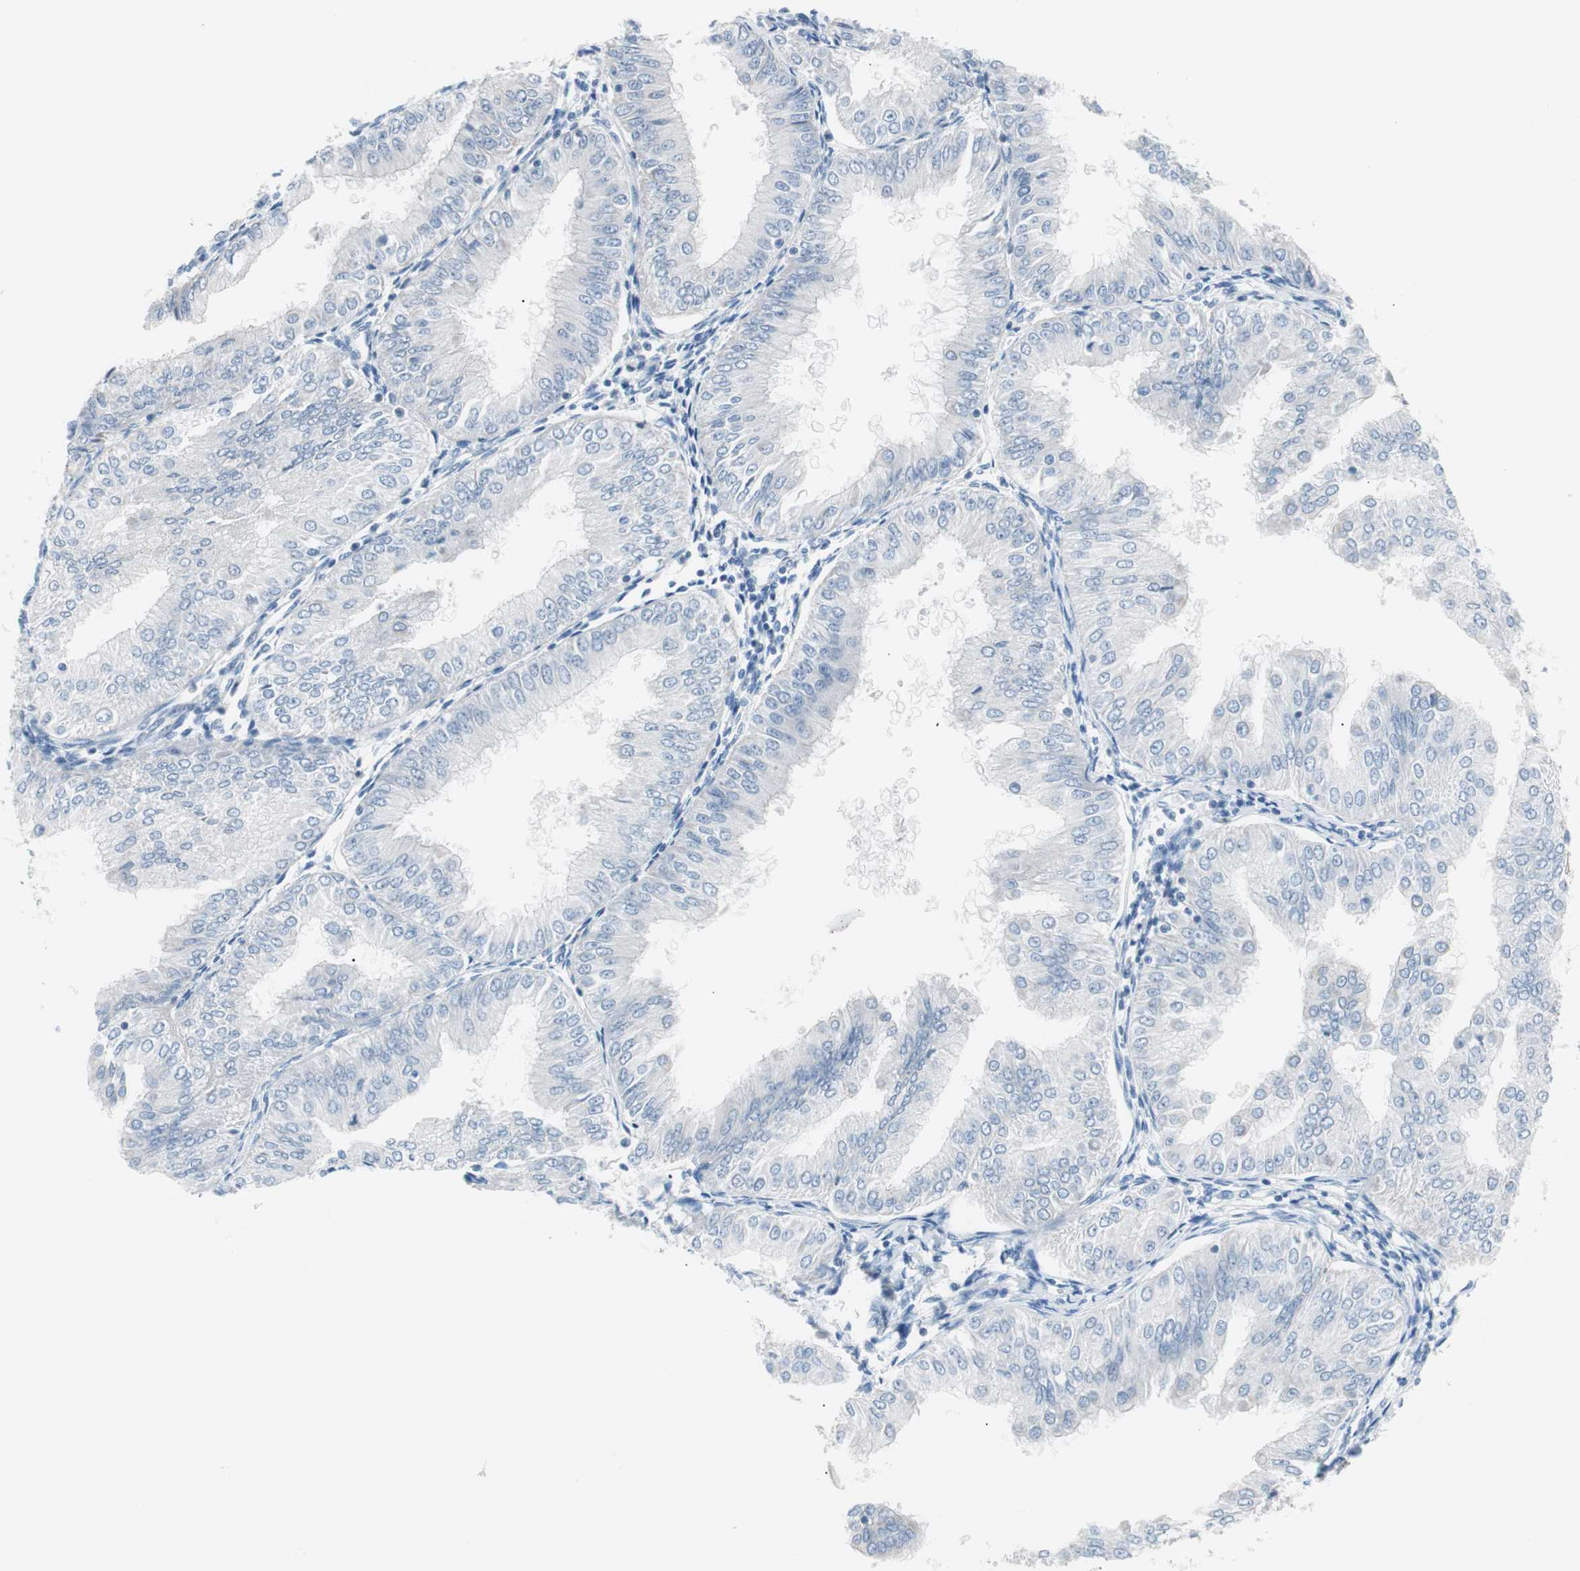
{"staining": {"intensity": "negative", "quantity": "none", "location": "none"}, "tissue": "endometrial cancer", "cell_type": "Tumor cells", "image_type": "cancer", "snomed": [{"axis": "morphology", "description": "Adenocarcinoma, NOS"}, {"axis": "topography", "description": "Endometrium"}], "caption": "DAB immunohistochemical staining of endometrial cancer shows no significant expression in tumor cells. (DAB IHC visualized using brightfield microscopy, high magnification).", "gene": "VIL1", "patient": {"sex": "female", "age": 53}}